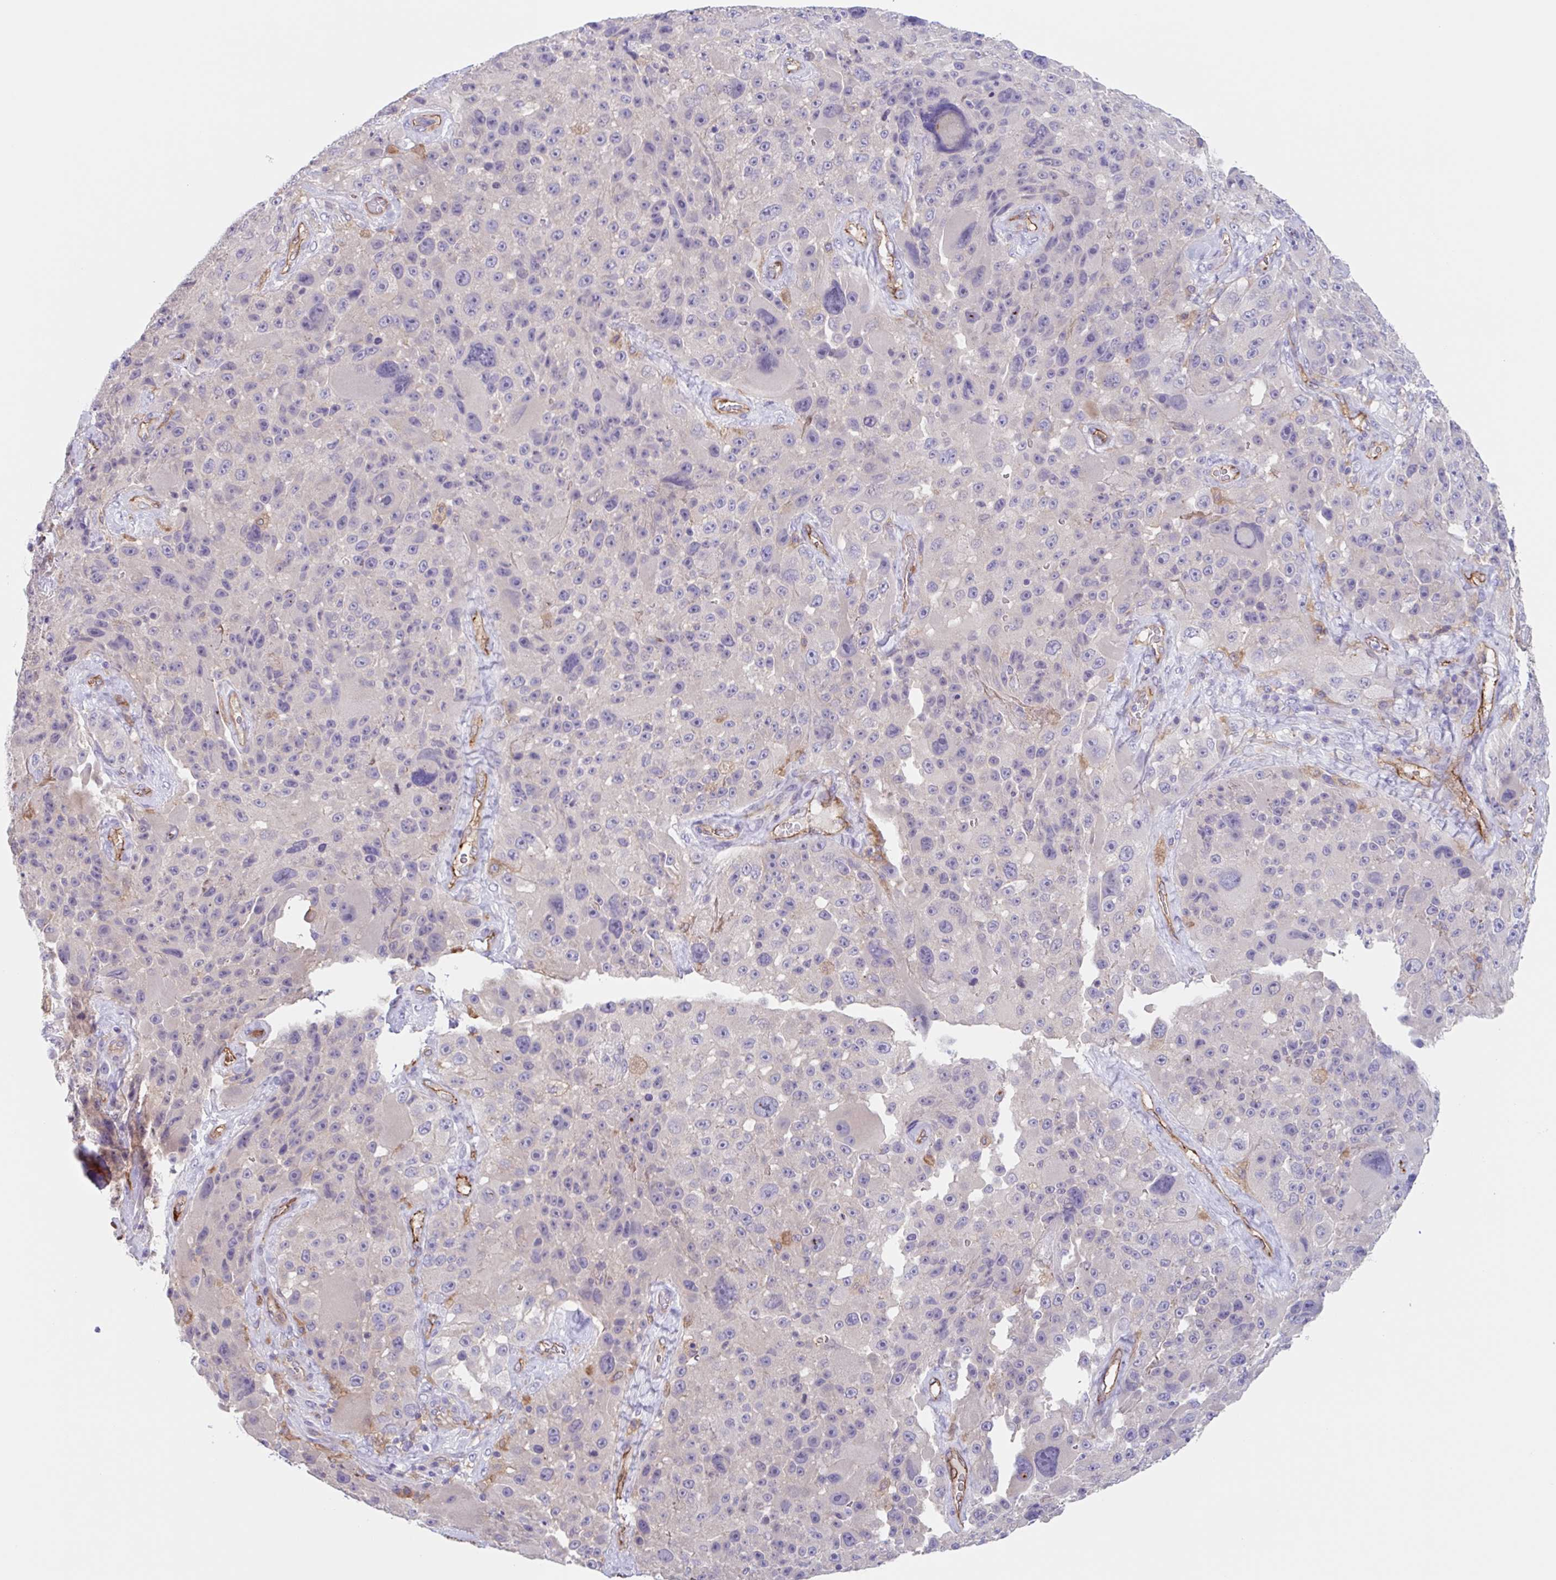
{"staining": {"intensity": "negative", "quantity": "none", "location": "none"}, "tissue": "melanoma", "cell_type": "Tumor cells", "image_type": "cancer", "snomed": [{"axis": "morphology", "description": "Malignant melanoma, Metastatic site"}, {"axis": "topography", "description": "Lymph node"}], "caption": "This is an IHC histopathology image of melanoma. There is no staining in tumor cells.", "gene": "EHD4", "patient": {"sex": "male", "age": 62}}